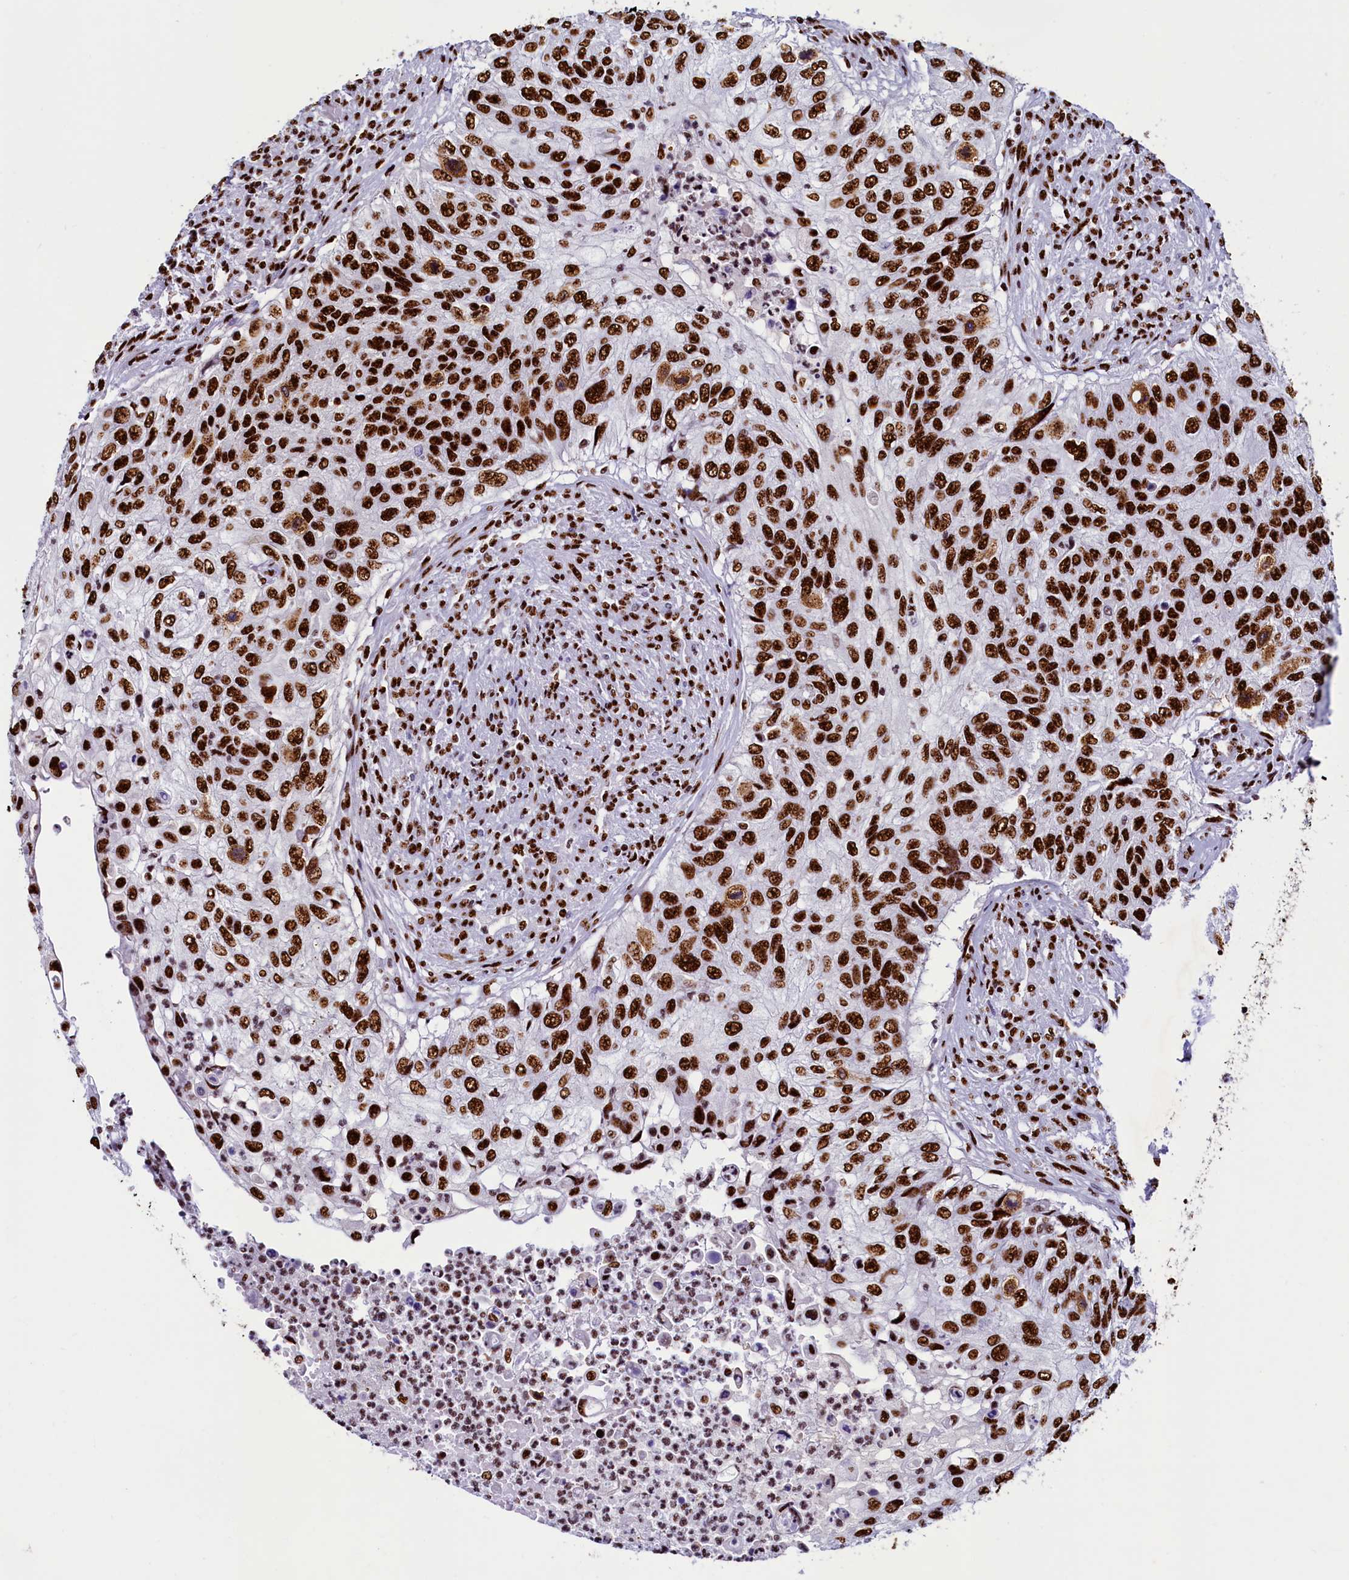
{"staining": {"intensity": "strong", "quantity": ">75%", "location": "nuclear"}, "tissue": "urothelial cancer", "cell_type": "Tumor cells", "image_type": "cancer", "snomed": [{"axis": "morphology", "description": "Urothelial carcinoma, High grade"}, {"axis": "topography", "description": "Urinary bladder"}], "caption": "This image demonstrates immunohistochemistry staining of human urothelial cancer, with high strong nuclear staining in approximately >75% of tumor cells.", "gene": "SRRM2", "patient": {"sex": "female", "age": 60}}